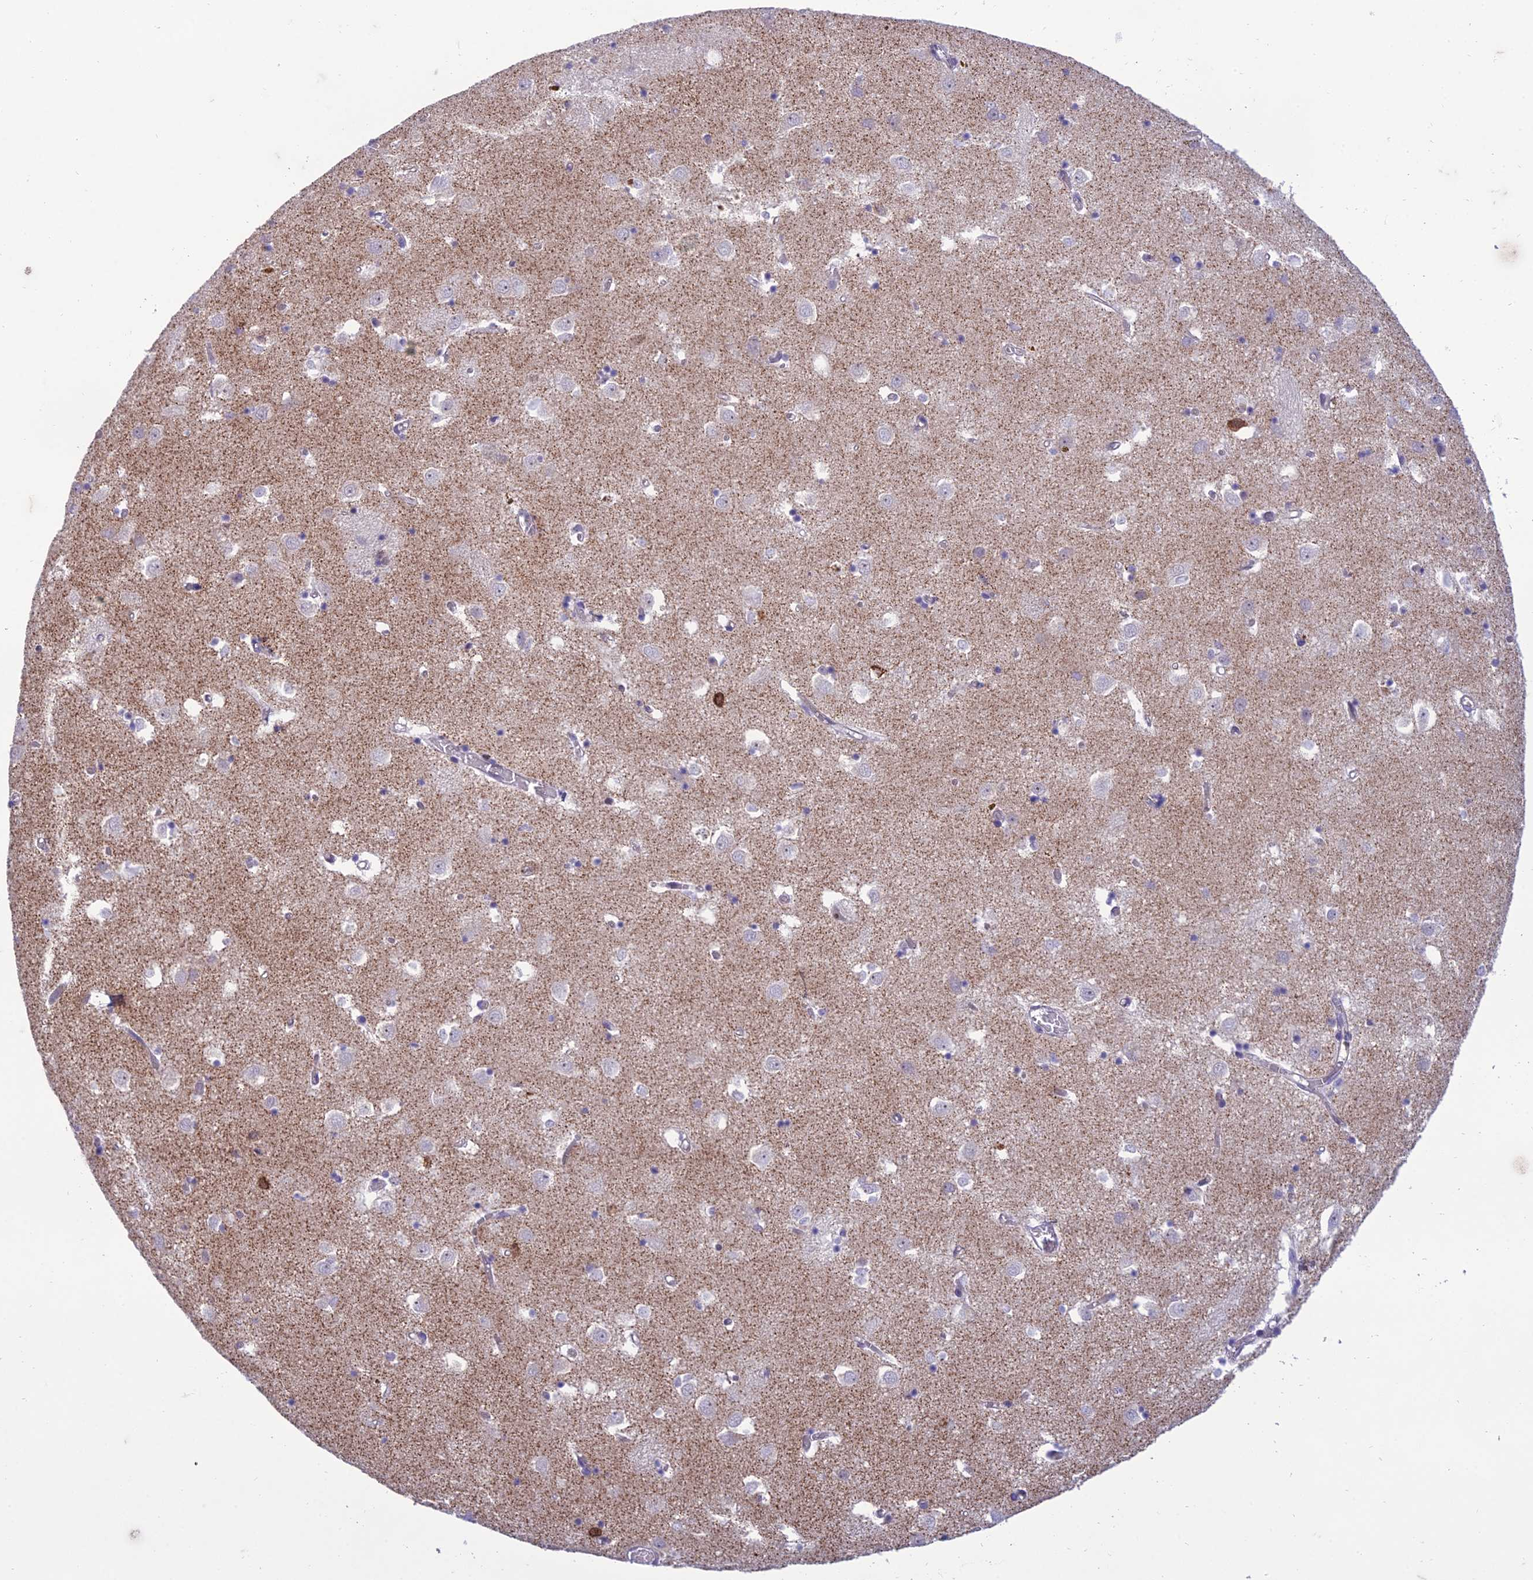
{"staining": {"intensity": "negative", "quantity": "none", "location": "none"}, "tissue": "caudate", "cell_type": "Glial cells", "image_type": "normal", "snomed": [{"axis": "morphology", "description": "Normal tissue, NOS"}, {"axis": "topography", "description": "Lateral ventricle wall"}], "caption": "This histopathology image is of unremarkable caudate stained with immunohistochemistry to label a protein in brown with the nuclei are counter-stained blue. There is no expression in glial cells.", "gene": "RANBP3", "patient": {"sex": "male", "age": 70}}